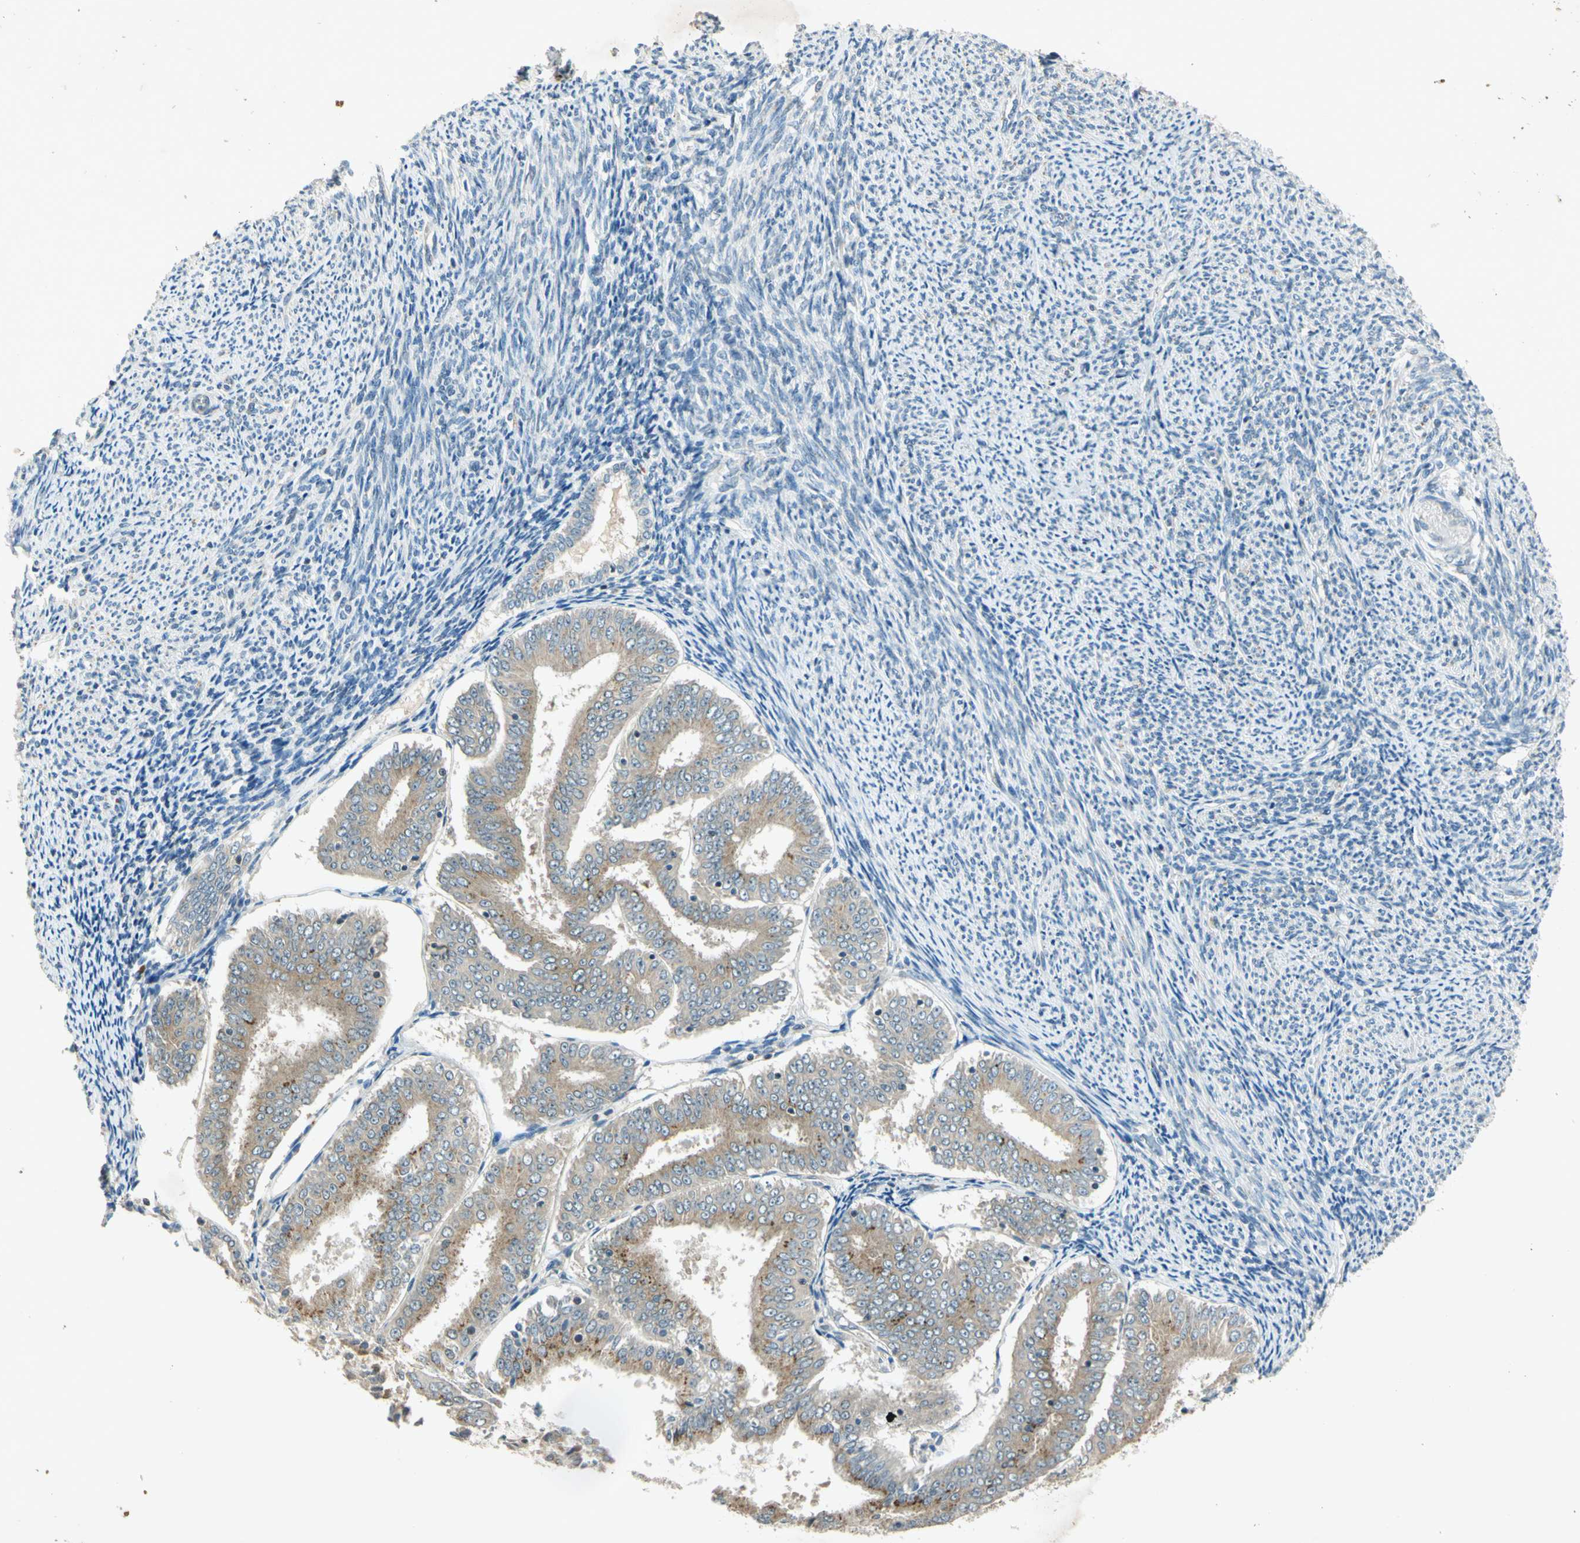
{"staining": {"intensity": "weak", "quantity": "<25%", "location": "cytoplasmic/membranous"}, "tissue": "endometrial cancer", "cell_type": "Tumor cells", "image_type": "cancer", "snomed": [{"axis": "morphology", "description": "Adenocarcinoma, NOS"}, {"axis": "topography", "description": "Endometrium"}], "caption": "IHC of endometrial adenocarcinoma demonstrates no staining in tumor cells.", "gene": "RPS6KB2", "patient": {"sex": "female", "age": 63}}